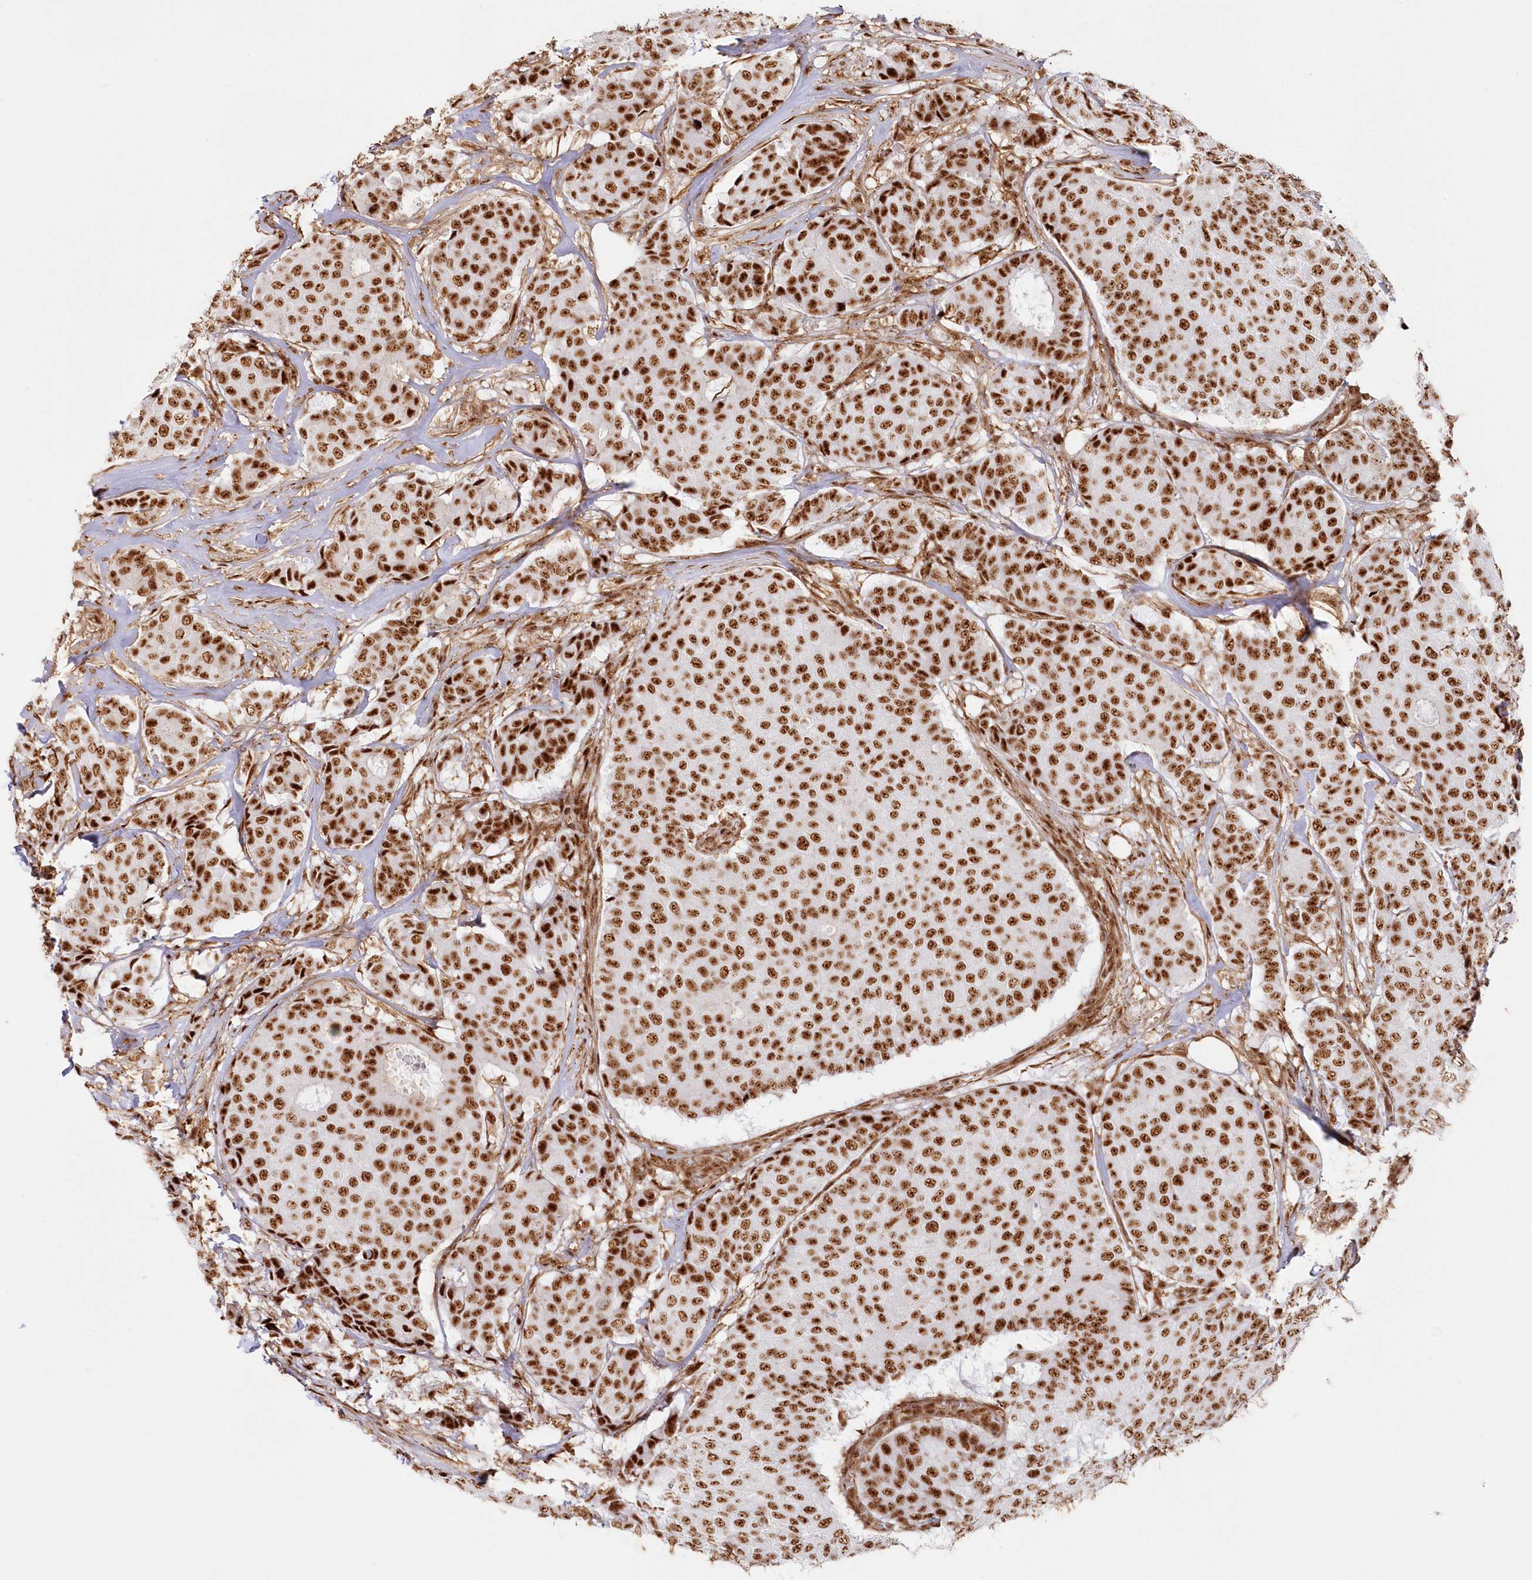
{"staining": {"intensity": "strong", "quantity": ">75%", "location": "nuclear"}, "tissue": "breast cancer", "cell_type": "Tumor cells", "image_type": "cancer", "snomed": [{"axis": "morphology", "description": "Duct carcinoma"}, {"axis": "topography", "description": "Breast"}], "caption": "Protein analysis of breast cancer tissue exhibits strong nuclear staining in approximately >75% of tumor cells.", "gene": "DDX46", "patient": {"sex": "female", "age": 75}}